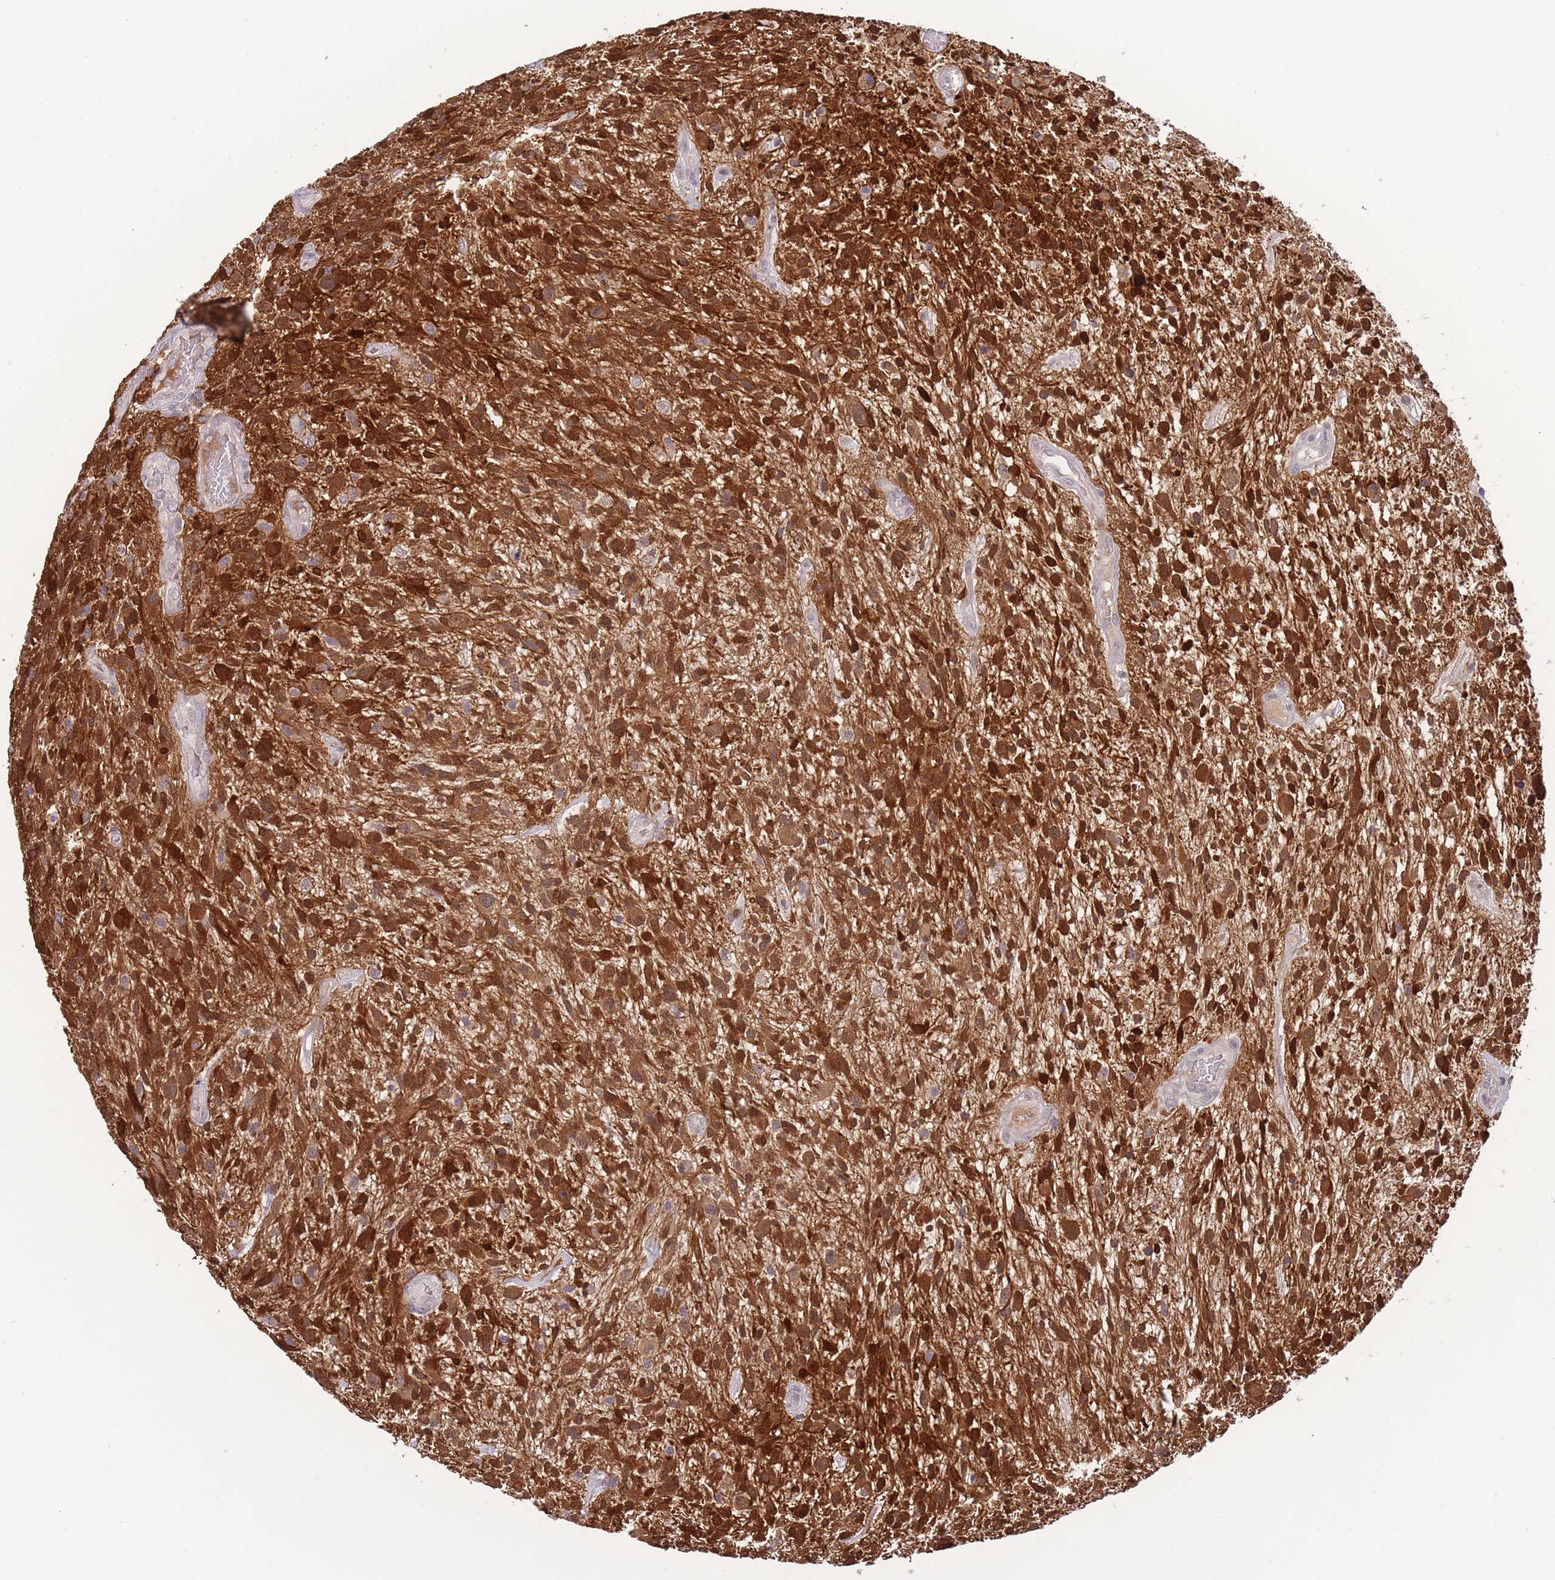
{"staining": {"intensity": "strong", "quantity": ">75%", "location": "cytoplasmic/membranous,nuclear"}, "tissue": "glioma", "cell_type": "Tumor cells", "image_type": "cancer", "snomed": [{"axis": "morphology", "description": "Glioma, malignant, High grade"}, {"axis": "topography", "description": "Brain"}], "caption": "There is high levels of strong cytoplasmic/membranous and nuclear expression in tumor cells of malignant glioma (high-grade), as demonstrated by immunohistochemical staining (brown color).", "gene": "FBXO46", "patient": {"sex": "male", "age": 47}}